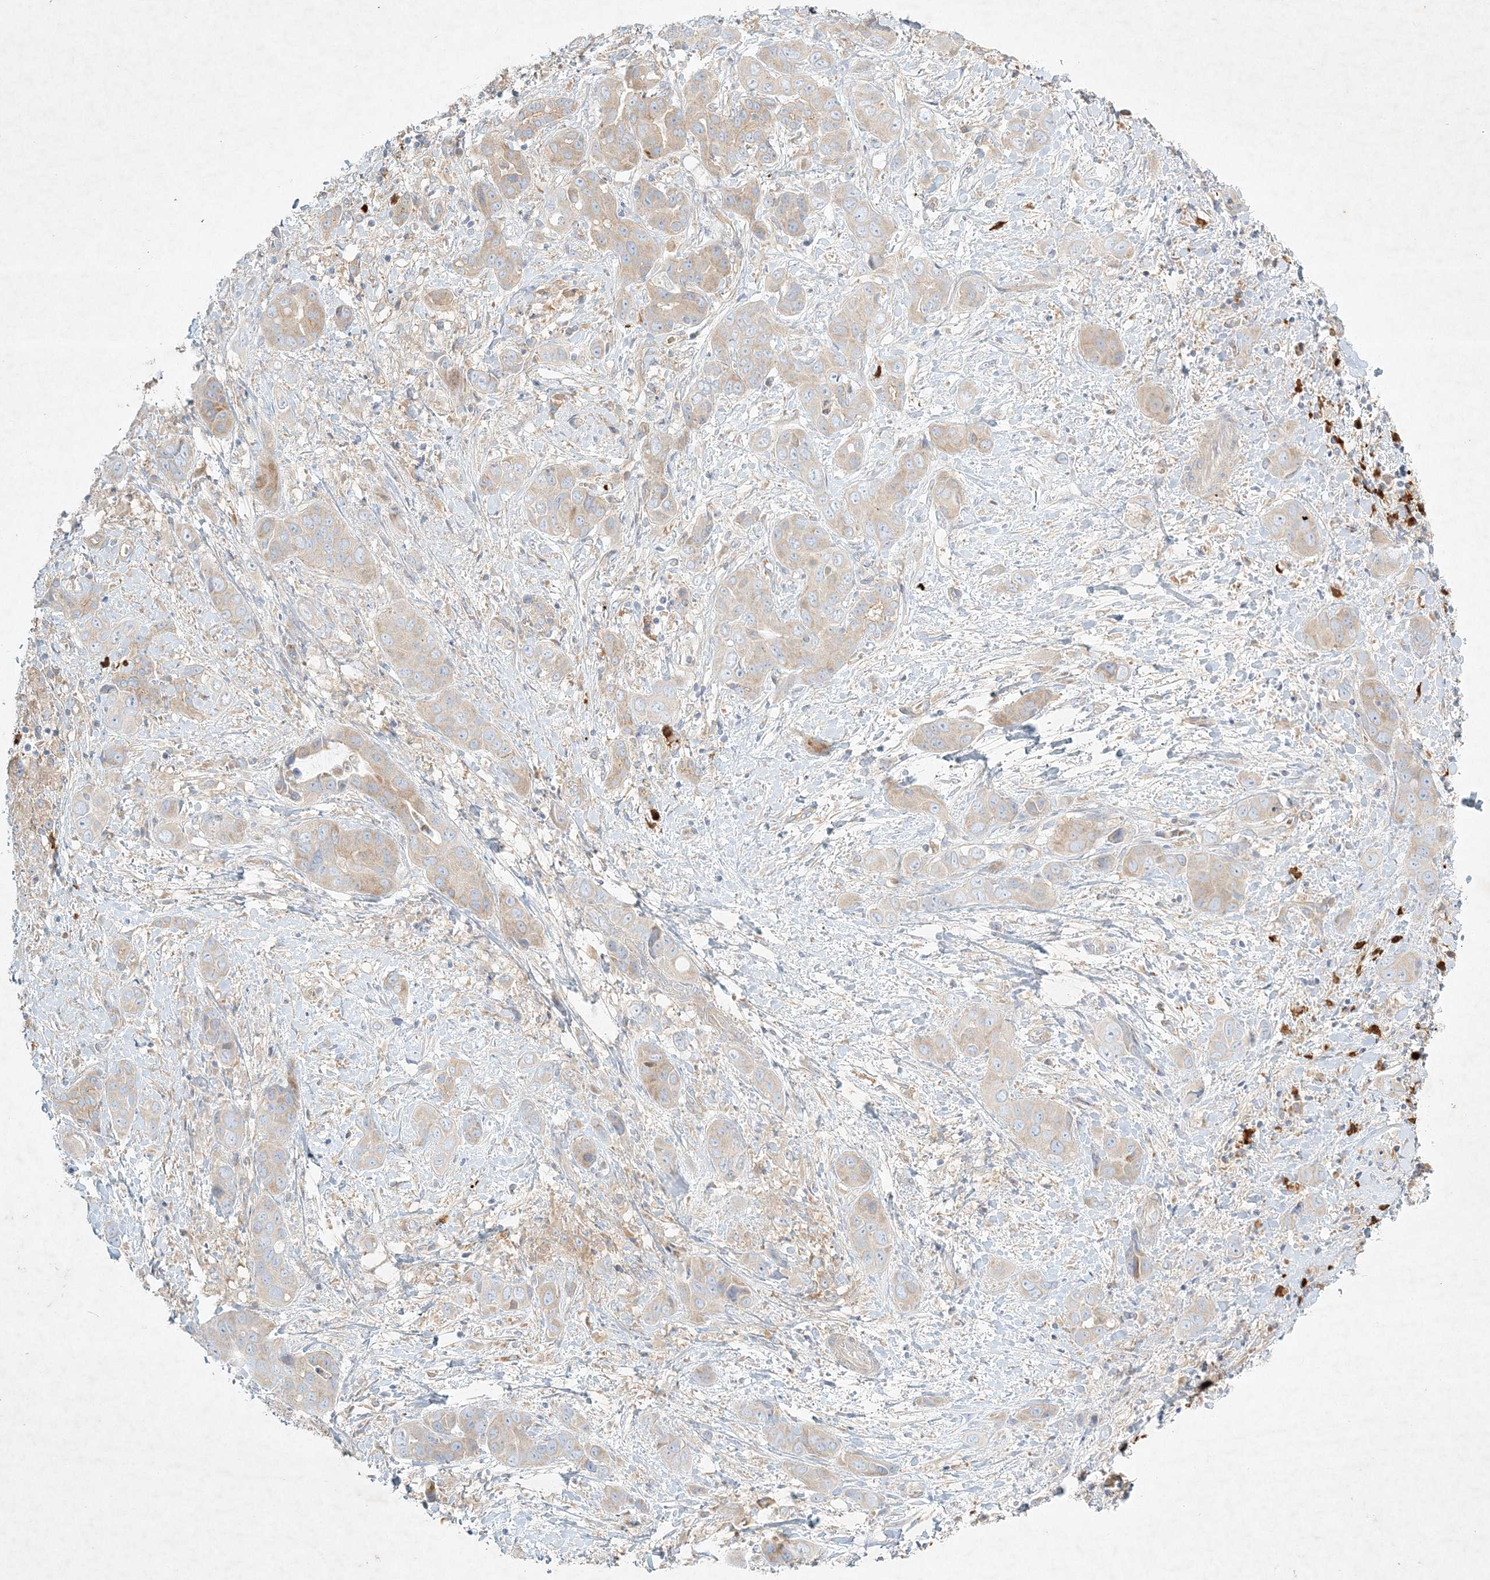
{"staining": {"intensity": "weak", "quantity": ">75%", "location": "cytoplasmic/membranous"}, "tissue": "liver cancer", "cell_type": "Tumor cells", "image_type": "cancer", "snomed": [{"axis": "morphology", "description": "Cholangiocarcinoma"}, {"axis": "topography", "description": "Liver"}], "caption": "High-power microscopy captured an IHC photomicrograph of liver cancer (cholangiocarcinoma), revealing weak cytoplasmic/membranous expression in about >75% of tumor cells.", "gene": "STK11IP", "patient": {"sex": "female", "age": 52}}